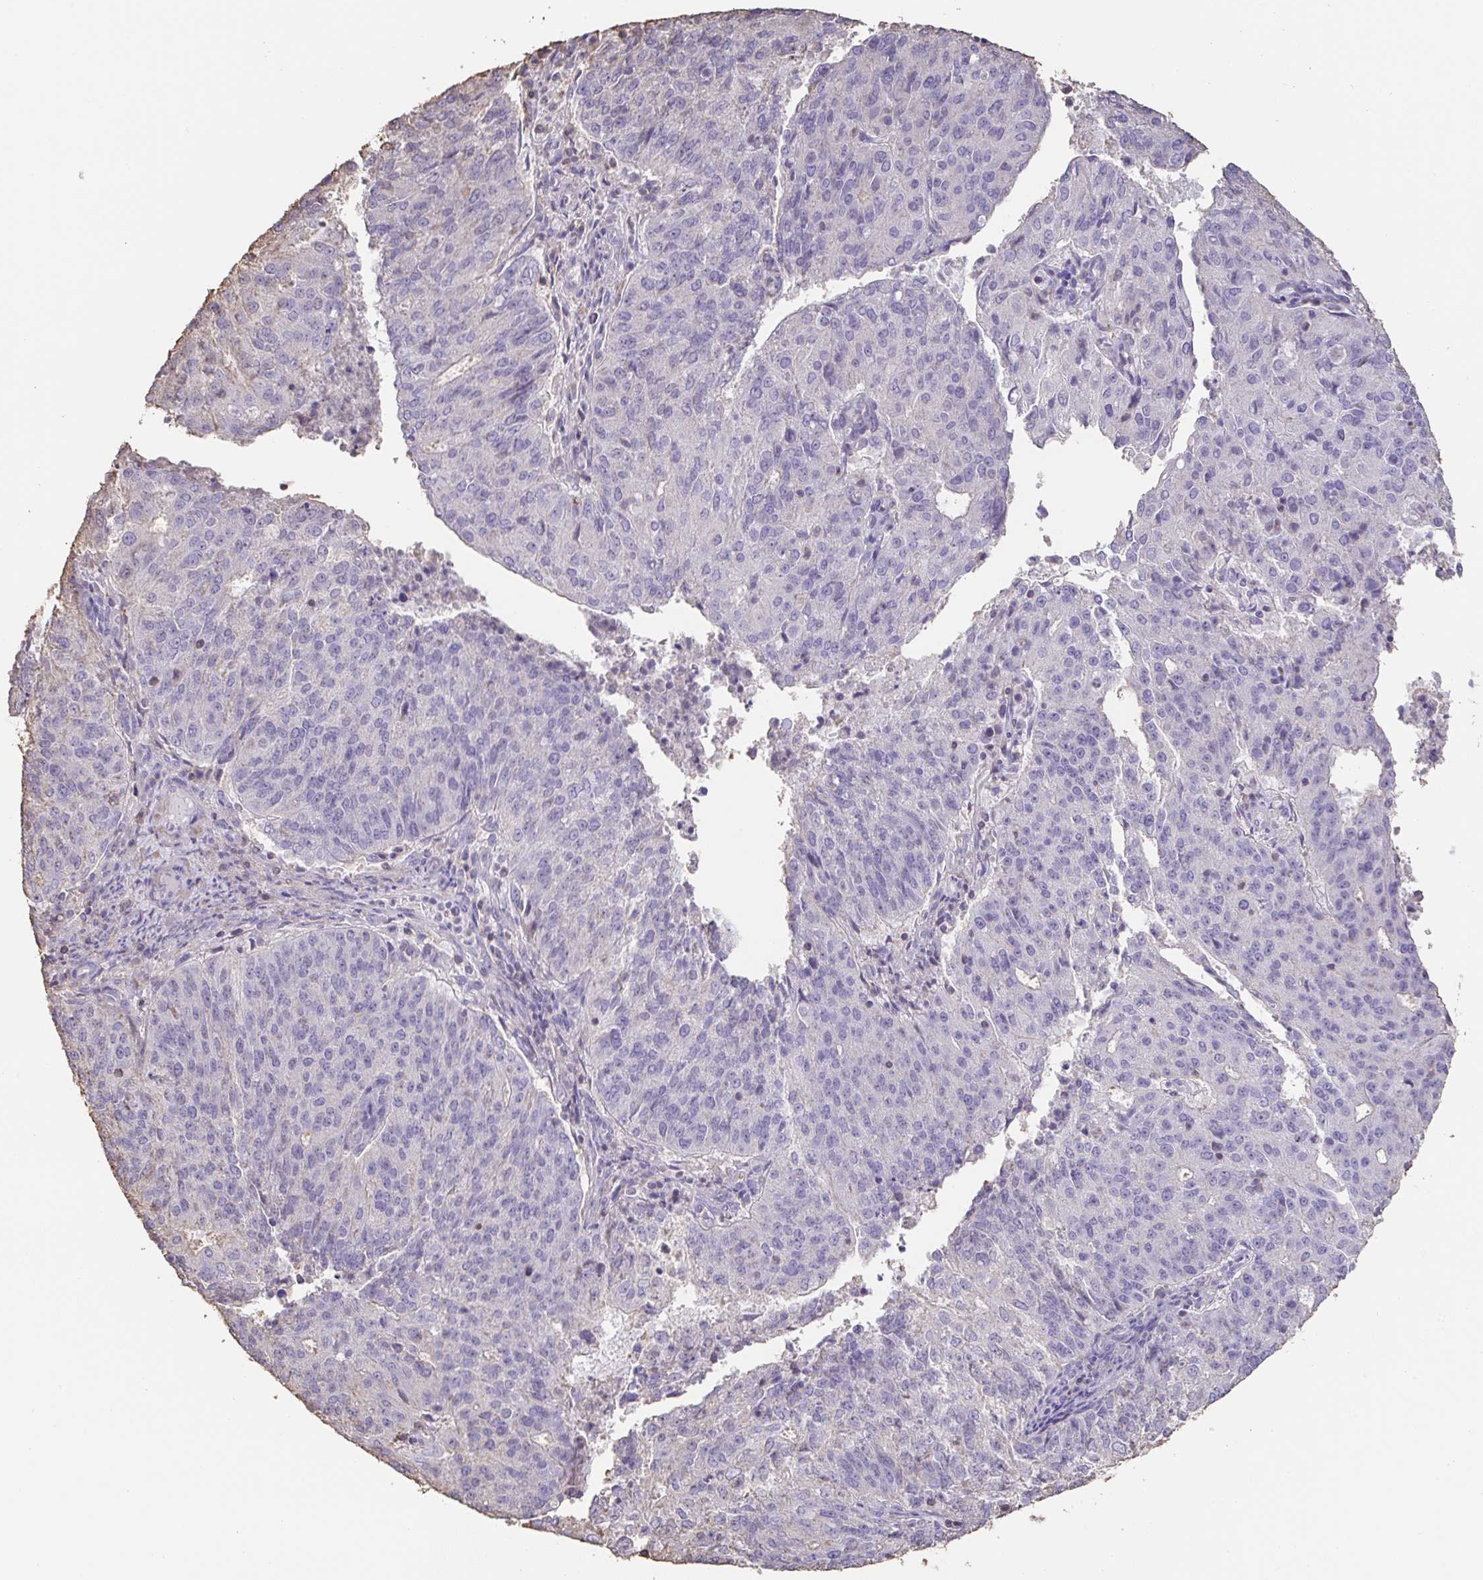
{"staining": {"intensity": "negative", "quantity": "none", "location": "none"}, "tissue": "endometrial cancer", "cell_type": "Tumor cells", "image_type": "cancer", "snomed": [{"axis": "morphology", "description": "Adenocarcinoma, NOS"}, {"axis": "topography", "description": "Endometrium"}], "caption": "High magnification brightfield microscopy of adenocarcinoma (endometrial) stained with DAB (3,3'-diaminobenzidine) (brown) and counterstained with hematoxylin (blue): tumor cells show no significant positivity.", "gene": "IL23R", "patient": {"sex": "female", "age": 82}}